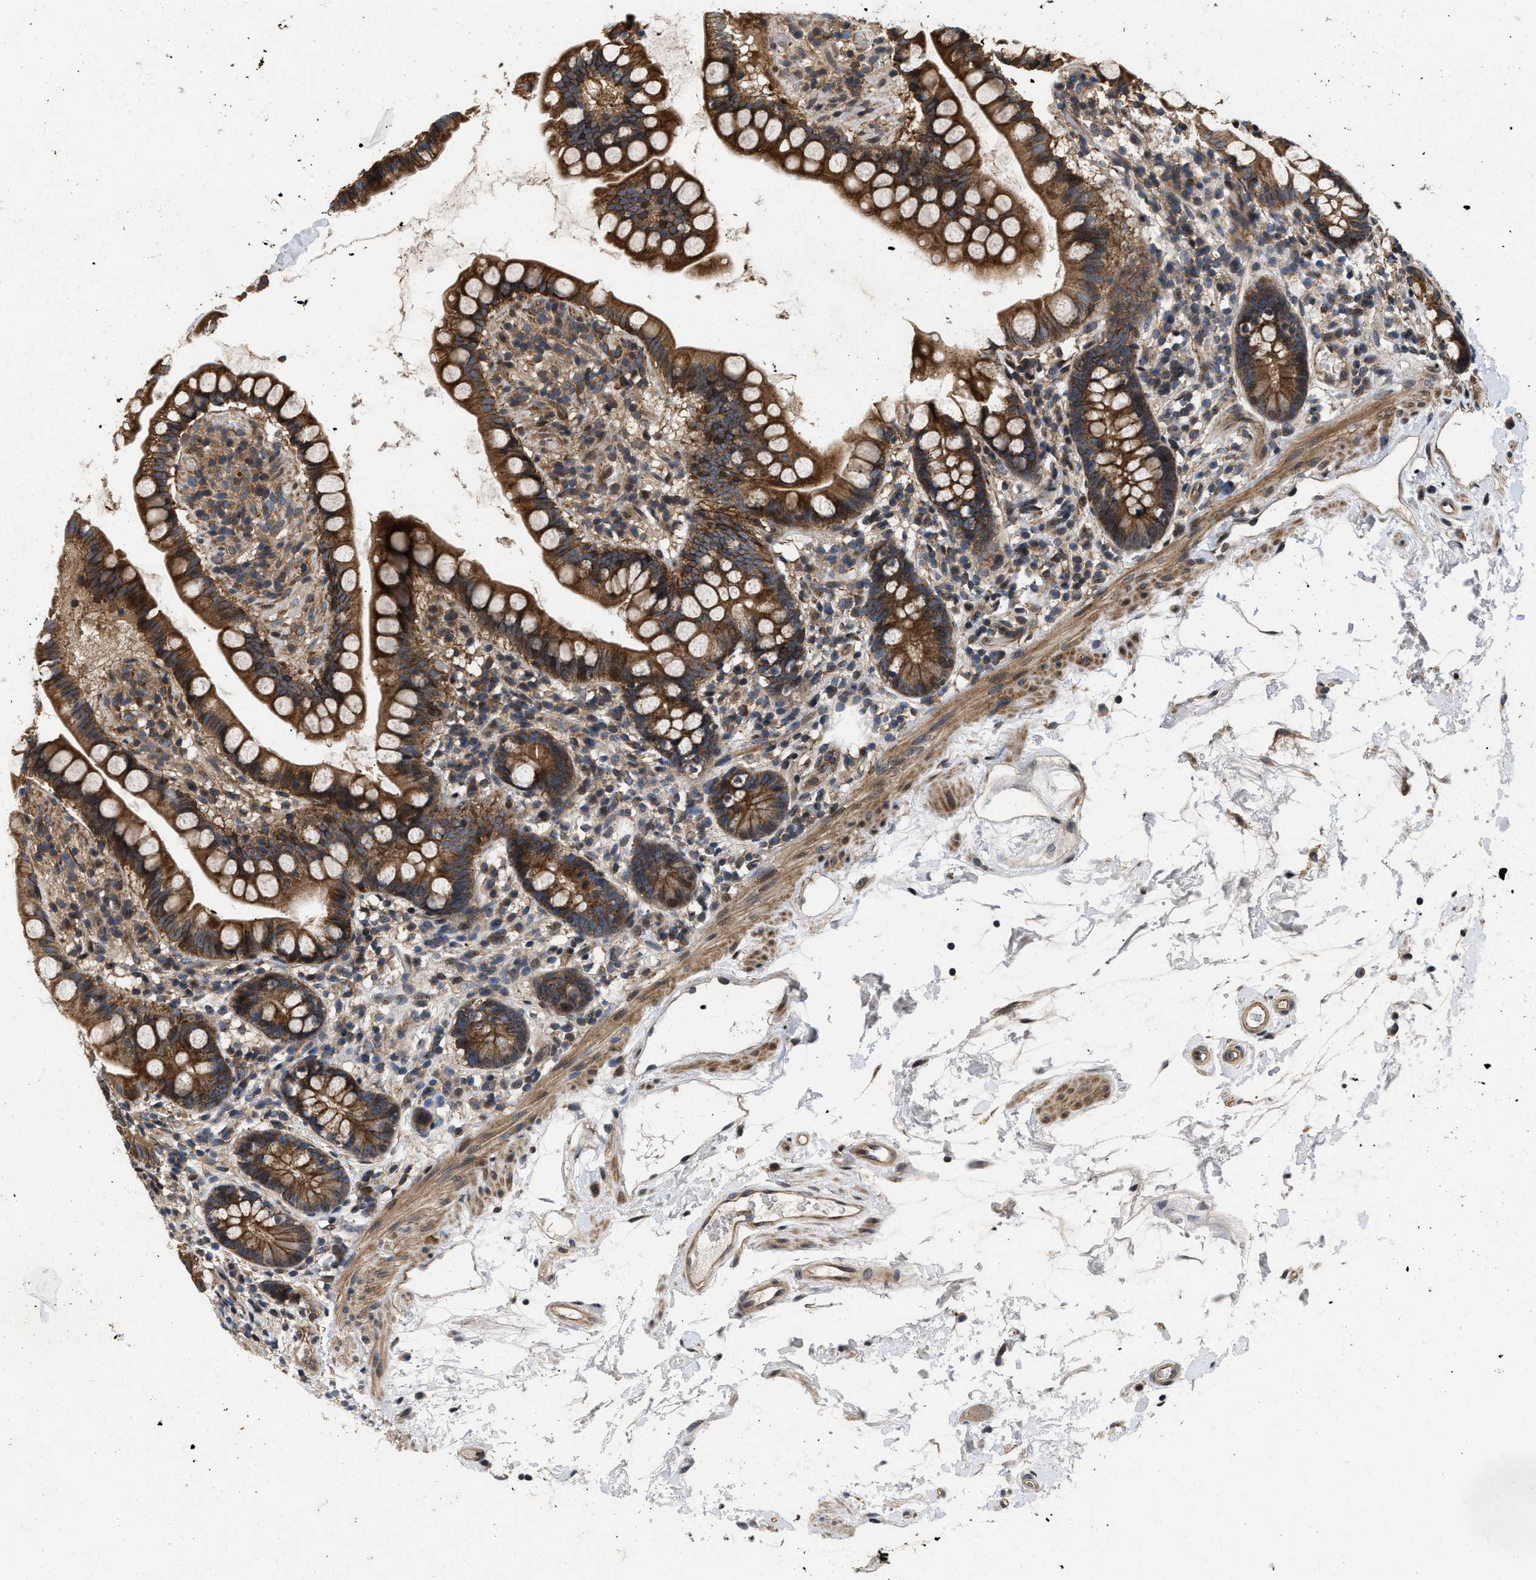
{"staining": {"intensity": "moderate", "quantity": ">75%", "location": "cytoplasmic/membranous"}, "tissue": "small intestine", "cell_type": "Glandular cells", "image_type": "normal", "snomed": [{"axis": "morphology", "description": "Normal tissue, NOS"}, {"axis": "topography", "description": "Small intestine"}], "caption": "Unremarkable small intestine displays moderate cytoplasmic/membranous positivity in about >75% of glandular cells, visualized by immunohistochemistry.", "gene": "PRDM14", "patient": {"sex": "female", "age": 84}}